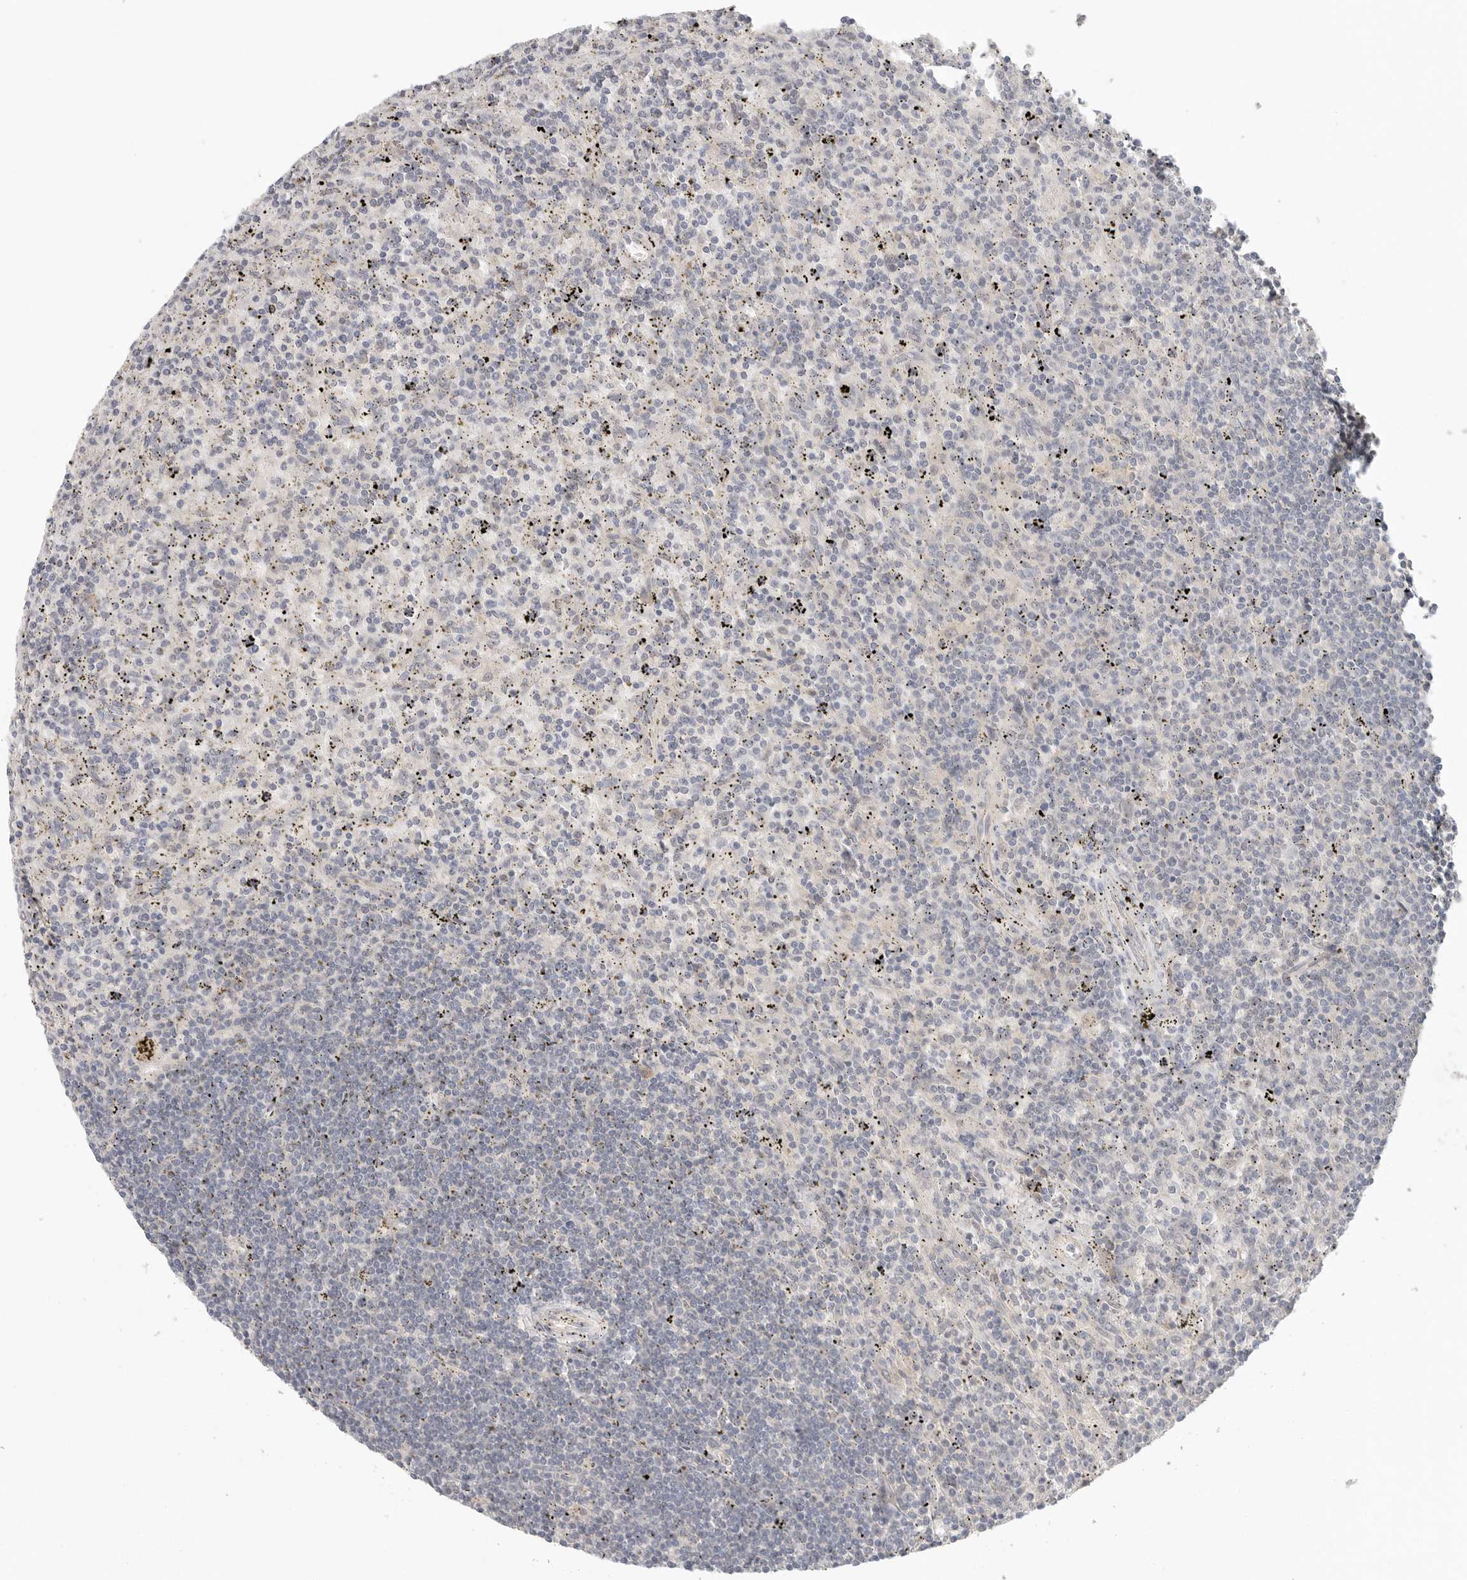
{"staining": {"intensity": "negative", "quantity": "none", "location": "none"}, "tissue": "lymphoma", "cell_type": "Tumor cells", "image_type": "cancer", "snomed": [{"axis": "morphology", "description": "Malignant lymphoma, non-Hodgkin's type, Low grade"}, {"axis": "topography", "description": "Spleen"}], "caption": "IHC of low-grade malignant lymphoma, non-Hodgkin's type shows no positivity in tumor cells.", "gene": "HDAC6", "patient": {"sex": "male", "age": 76}}